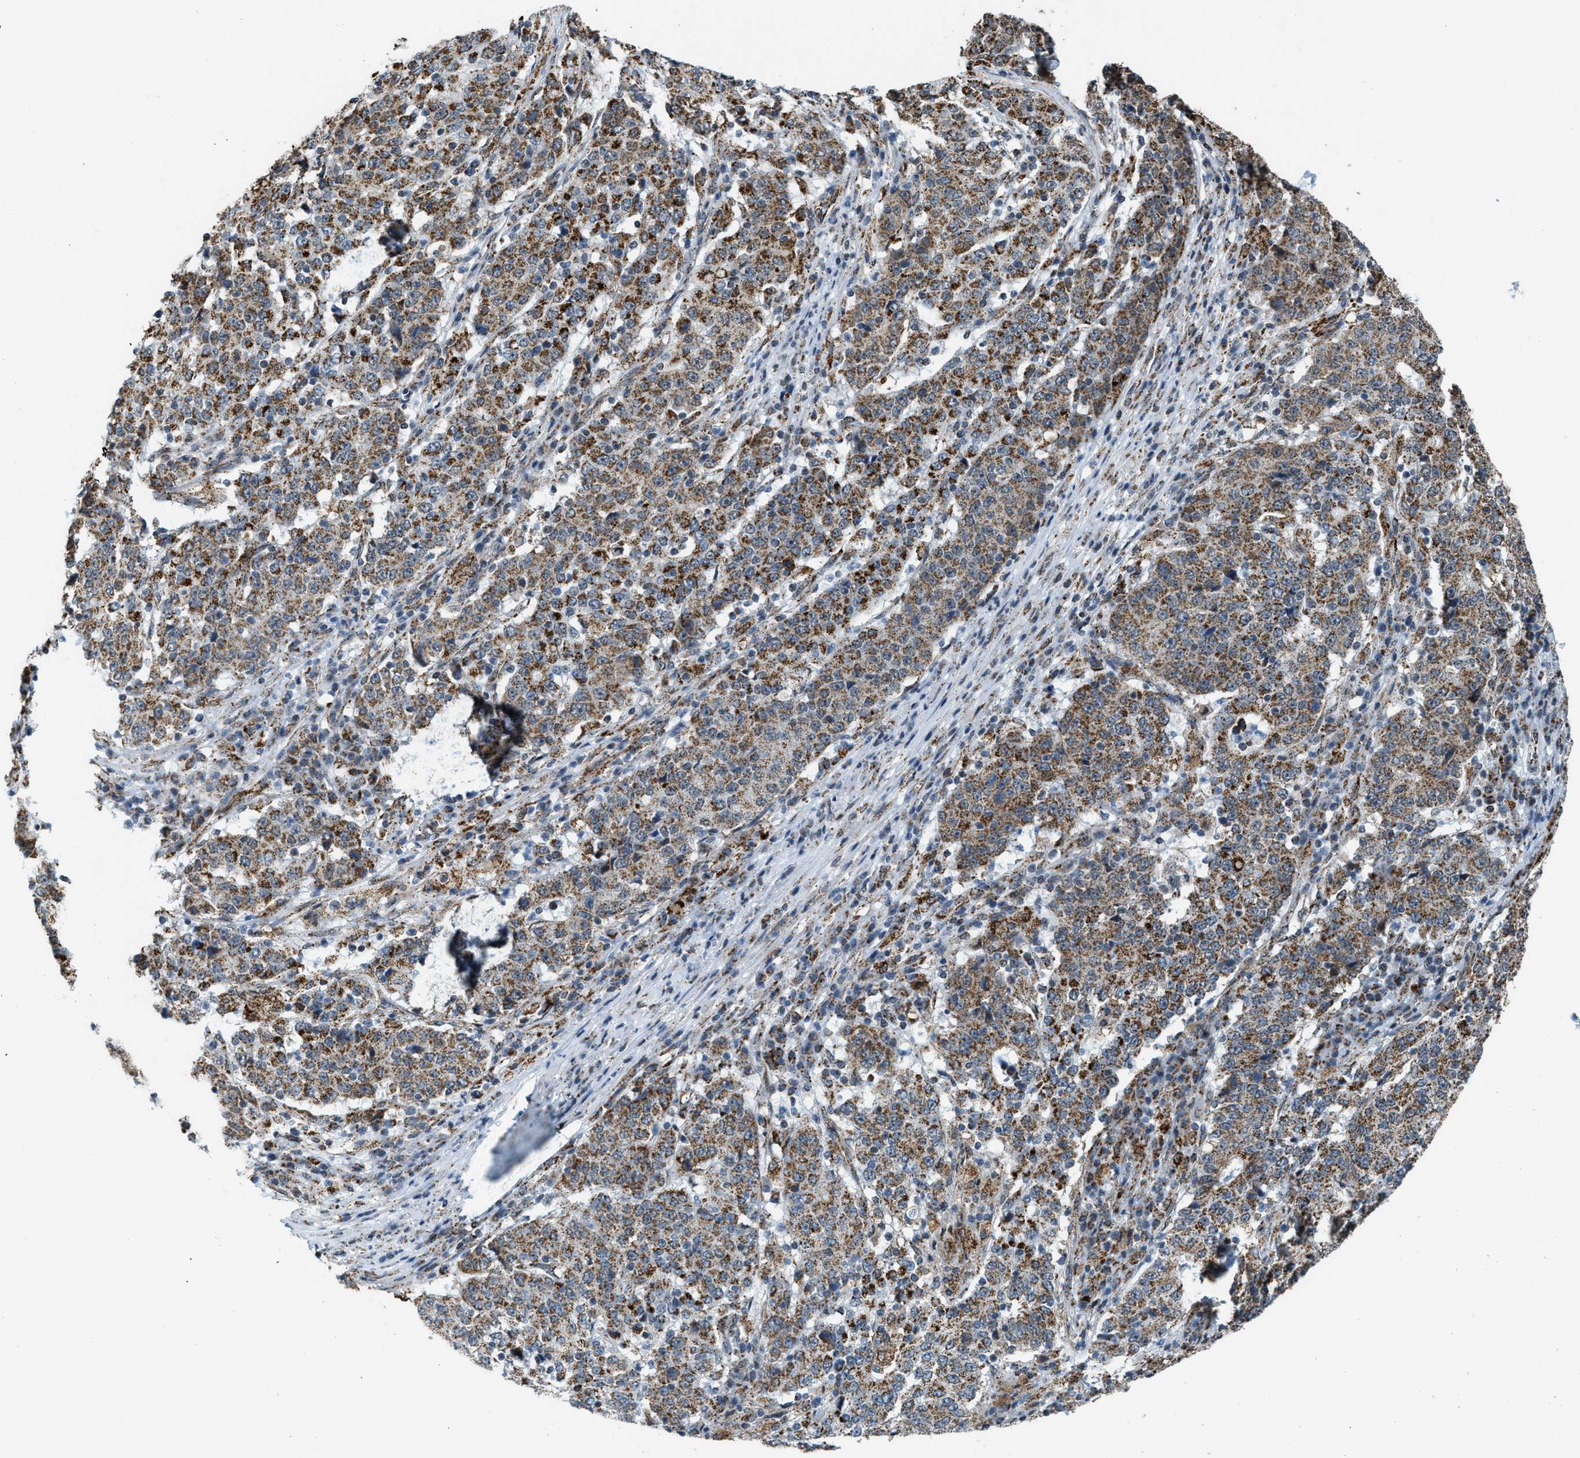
{"staining": {"intensity": "moderate", "quantity": ">75%", "location": "cytoplasmic/membranous"}, "tissue": "stomach cancer", "cell_type": "Tumor cells", "image_type": "cancer", "snomed": [{"axis": "morphology", "description": "Adenocarcinoma, NOS"}, {"axis": "topography", "description": "Stomach"}], "caption": "Protein analysis of adenocarcinoma (stomach) tissue displays moderate cytoplasmic/membranous staining in approximately >75% of tumor cells. (DAB IHC with brightfield microscopy, high magnification).", "gene": "HIBADH", "patient": {"sex": "male", "age": 59}}